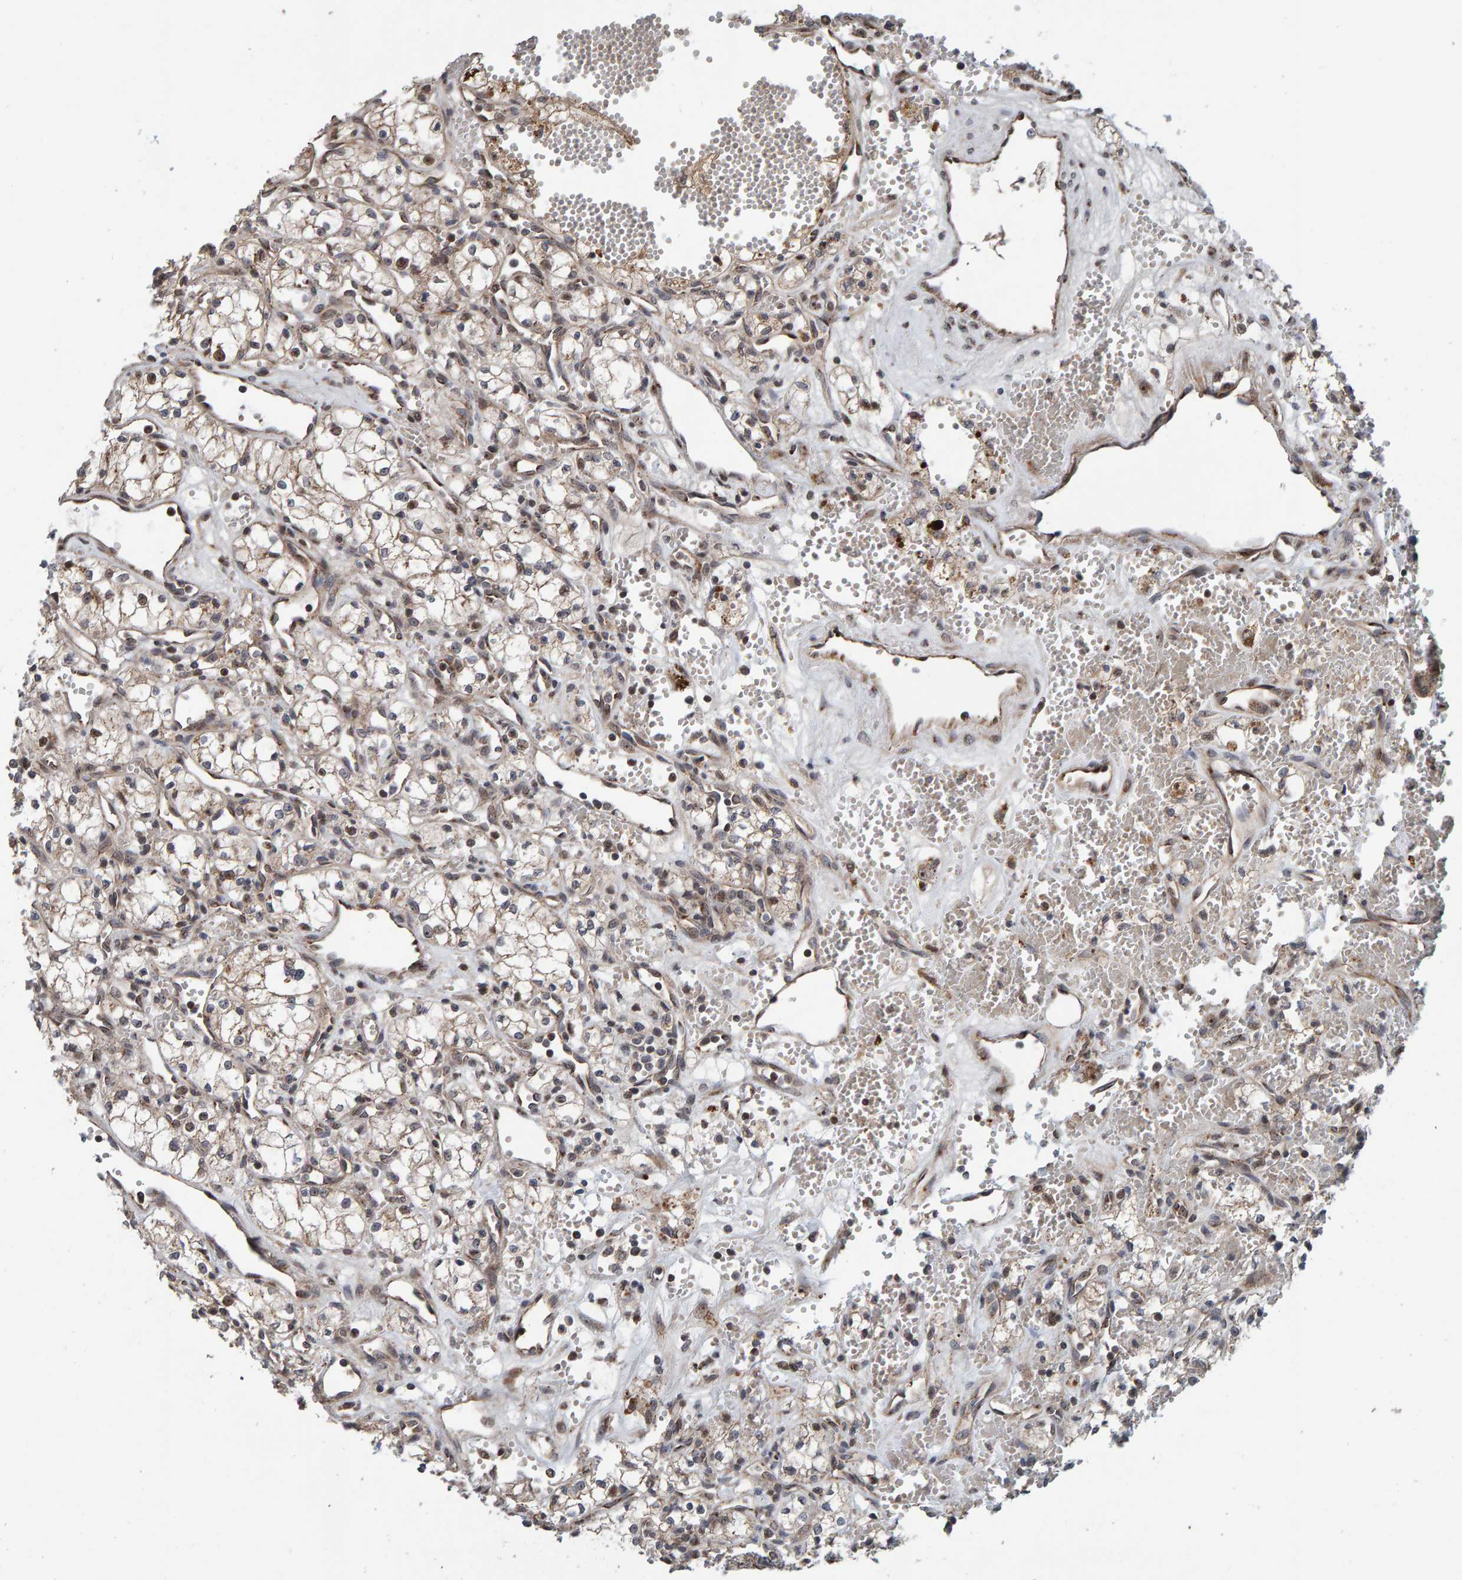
{"staining": {"intensity": "weak", "quantity": "<25%", "location": "cytoplasmic/membranous,nuclear"}, "tissue": "renal cancer", "cell_type": "Tumor cells", "image_type": "cancer", "snomed": [{"axis": "morphology", "description": "Adenocarcinoma, NOS"}, {"axis": "topography", "description": "Kidney"}], "caption": "Immunohistochemistry micrograph of neoplastic tissue: renal adenocarcinoma stained with DAB shows no significant protein positivity in tumor cells.", "gene": "CCDC25", "patient": {"sex": "male", "age": 59}}